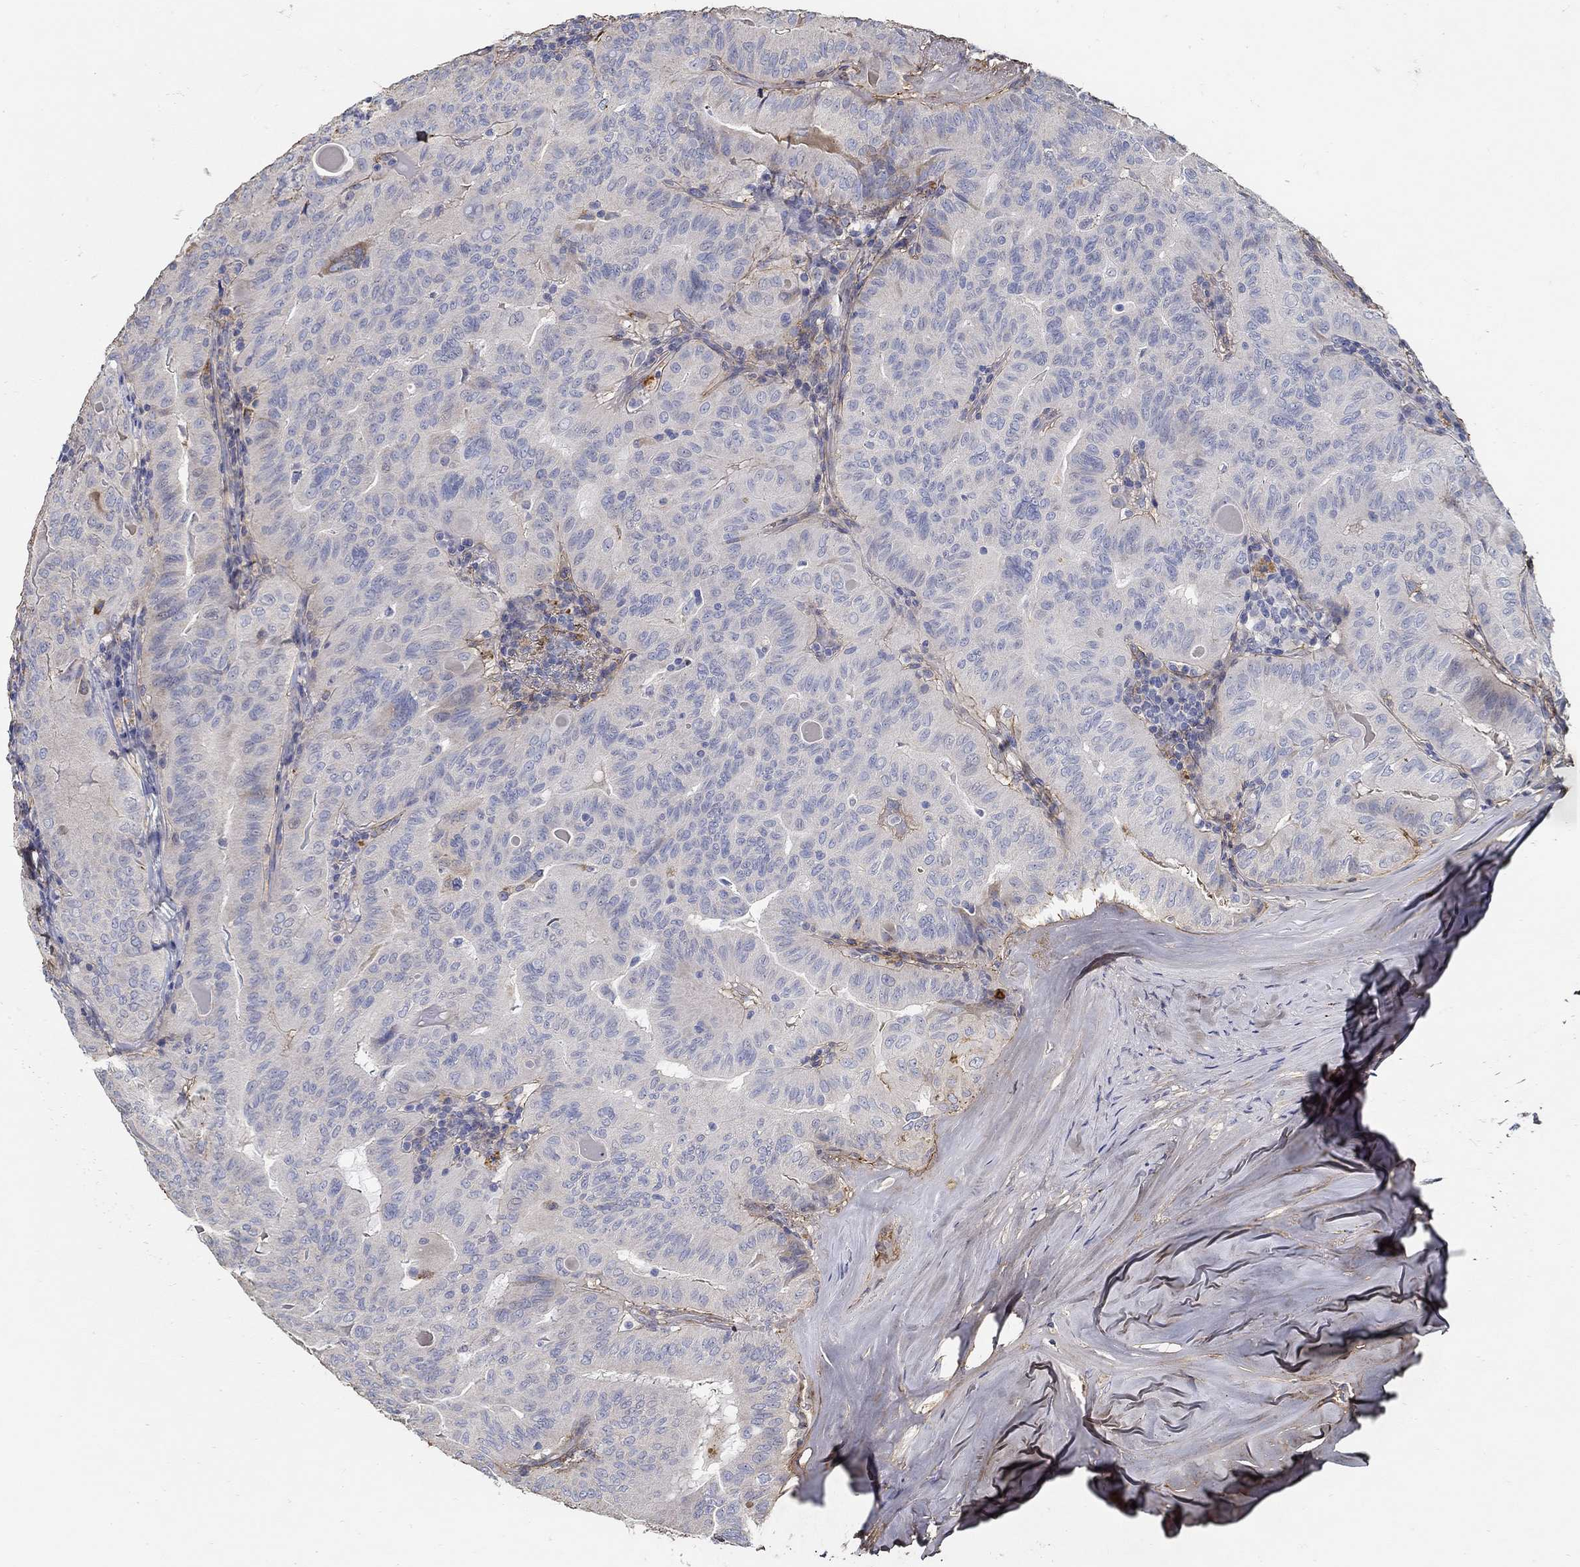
{"staining": {"intensity": "negative", "quantity": "none", "location": "none"}, "tissue": "thyroid cancer", "cell_type": "Tumor cells", "image_type": "cancer", "snomed": [{"axis": "morphology", "description": "Papillary adenocarcinoma, NOS"}, {"axis": "topography", "description": "Thyroid gland"}], "caption": "Immunohistochemistry (IHC) photomicrograph of human thyroid papillary adenocarcinoma stained for a protein (brown), which reveals no expression in tumor cells.", "gene": "TGFBI", "patient": {"sex": "female", "age": 68}}